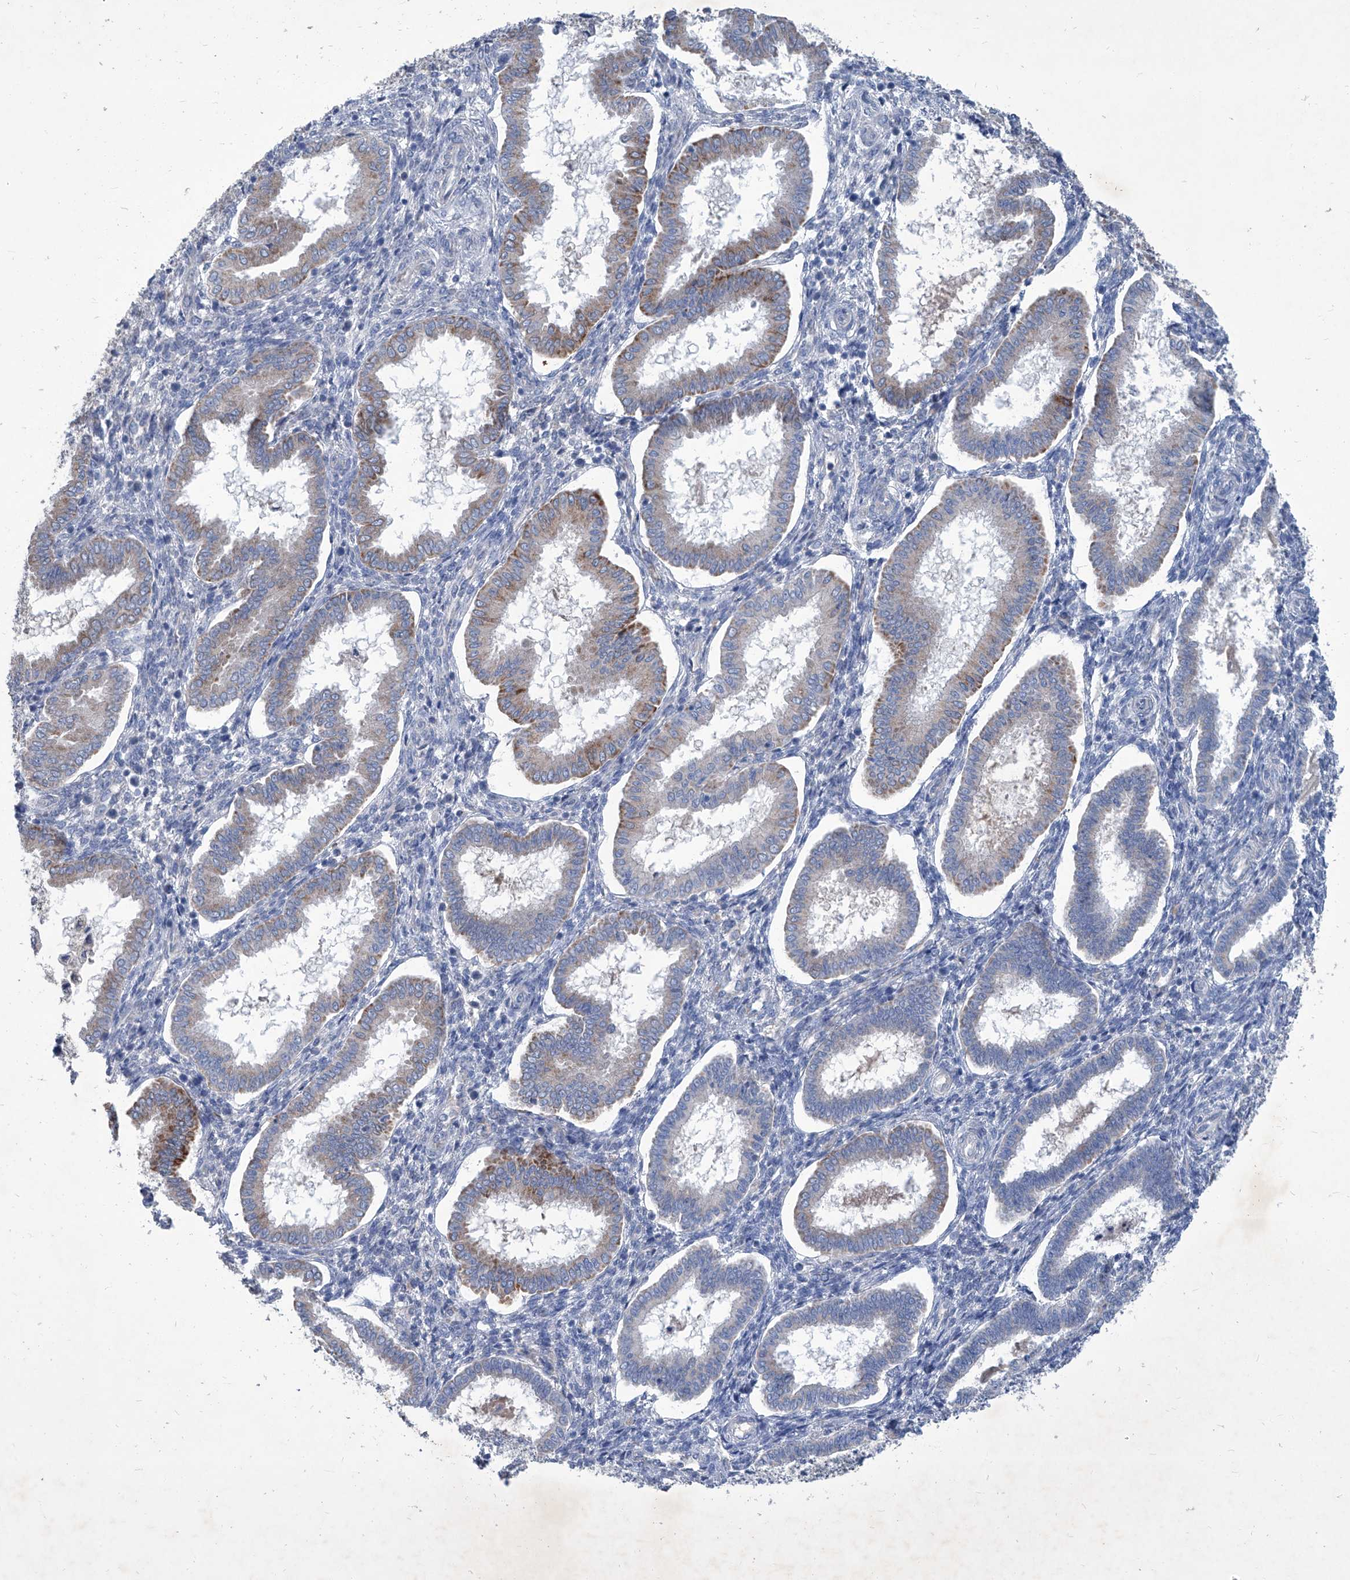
{"staining": {"intensity": "negative", "quantity": "none", "location": "none"}, "tissue": "endometrium", "cell_type": "Cells in endometrial stroma", "image_type": "normal", "snomed": [{"axis": "morphology", "description": "Normal tissue, NOS"}, {"axis": "topography", "description": "Endometrium"}], "caption": "Immunohistochemical staining of benign endometrium demonstrates no significant staining in cells in endometrial stroma. (DAB immunohistochemistry (IHC), high magnification).", "gene": "MTARC1", "patient": {"sex": "female", "age": 24}}